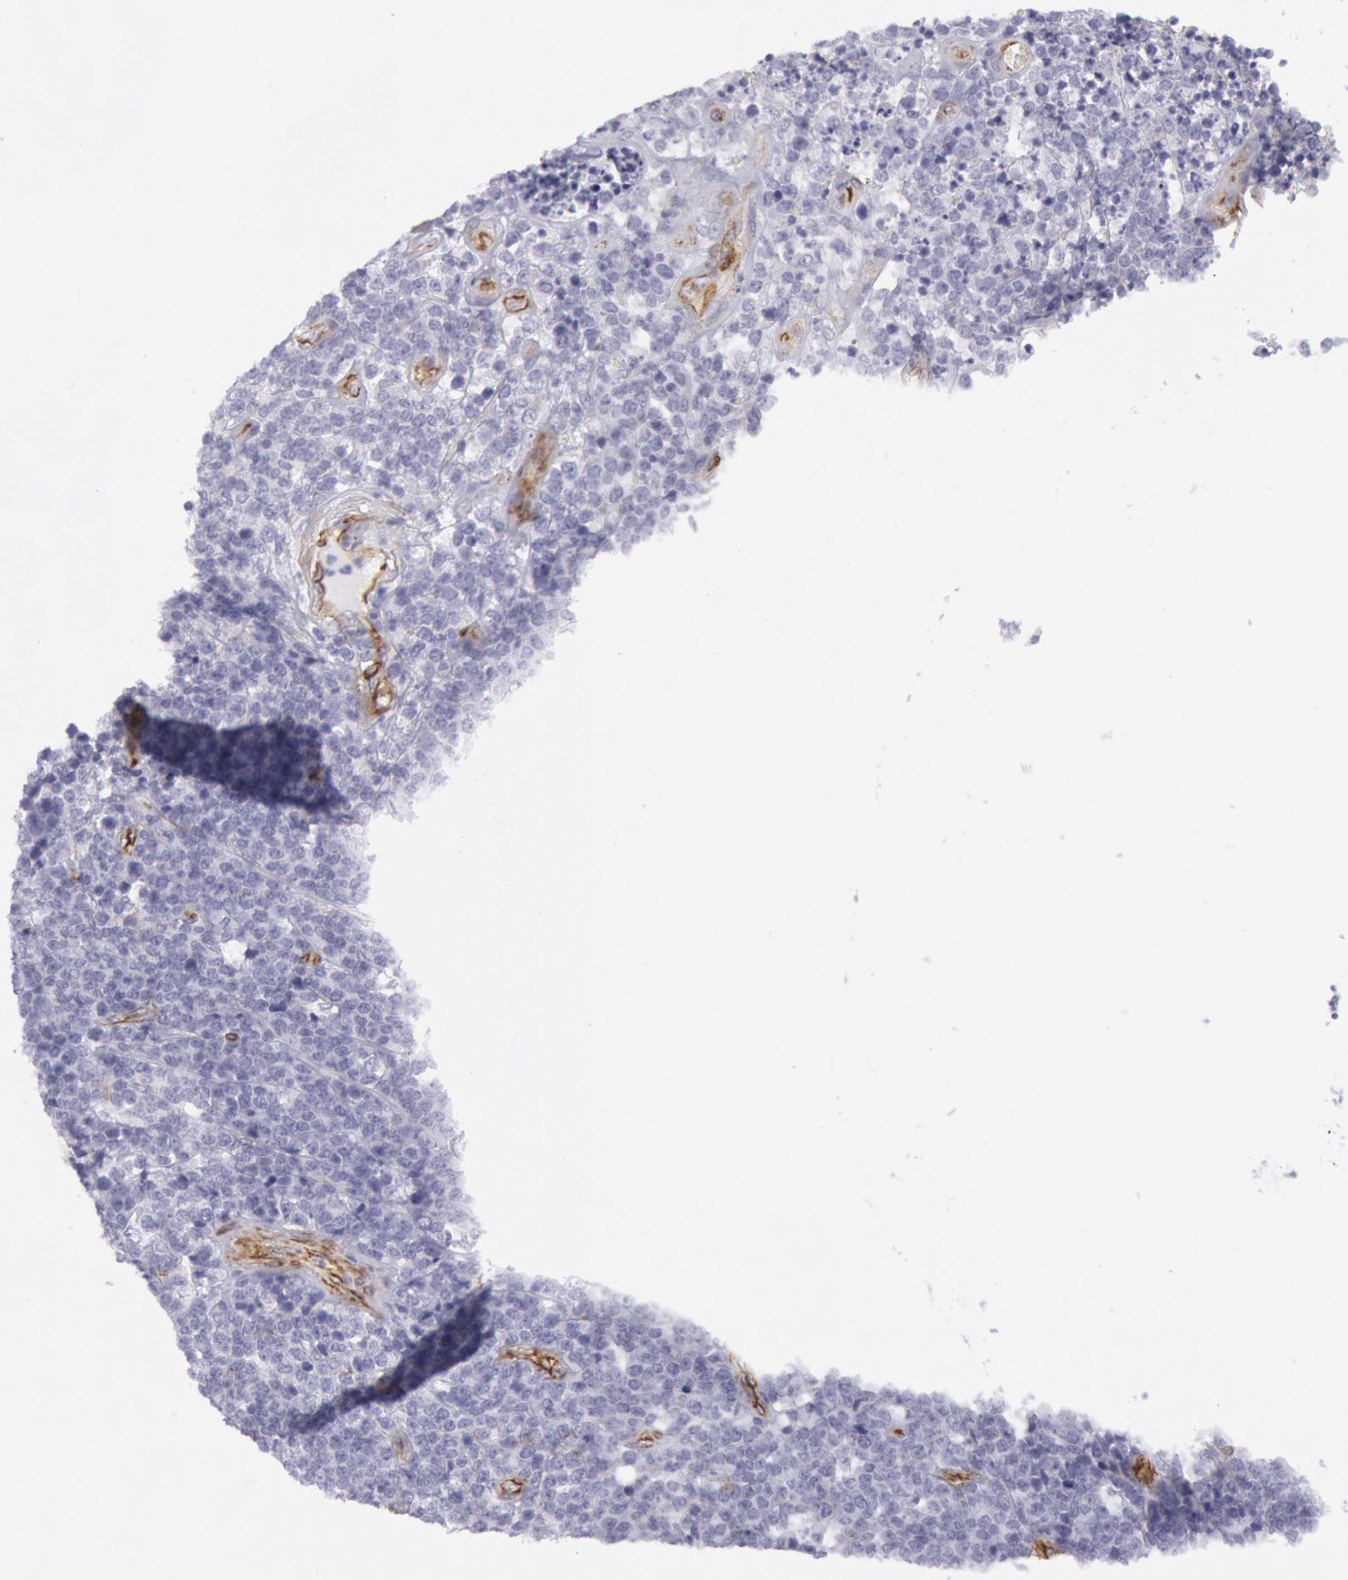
{"staining": {"intensity": "negative", "quantity": "none", "location": "none"}, "tissue": "lymphoma", "cell_type": "Tumor cells", "image_type": "cancer", "snomed": [{"axis": "morphology", "description": "Malignant lymphoma, non-Hodgkin's type, High grade"}, {"axis": "topography", "description": "Small intestine"}, {"axis": "topography", "description": "Colon"}], "caption": "The immunohistochemistry micrograph has no significant staining in tumor cells of malignant lymphoma, non-Hodgkin's type (high-grade) tissue.", "gene": "CDH13", "patient": {"sex": "male", "age": 8}}